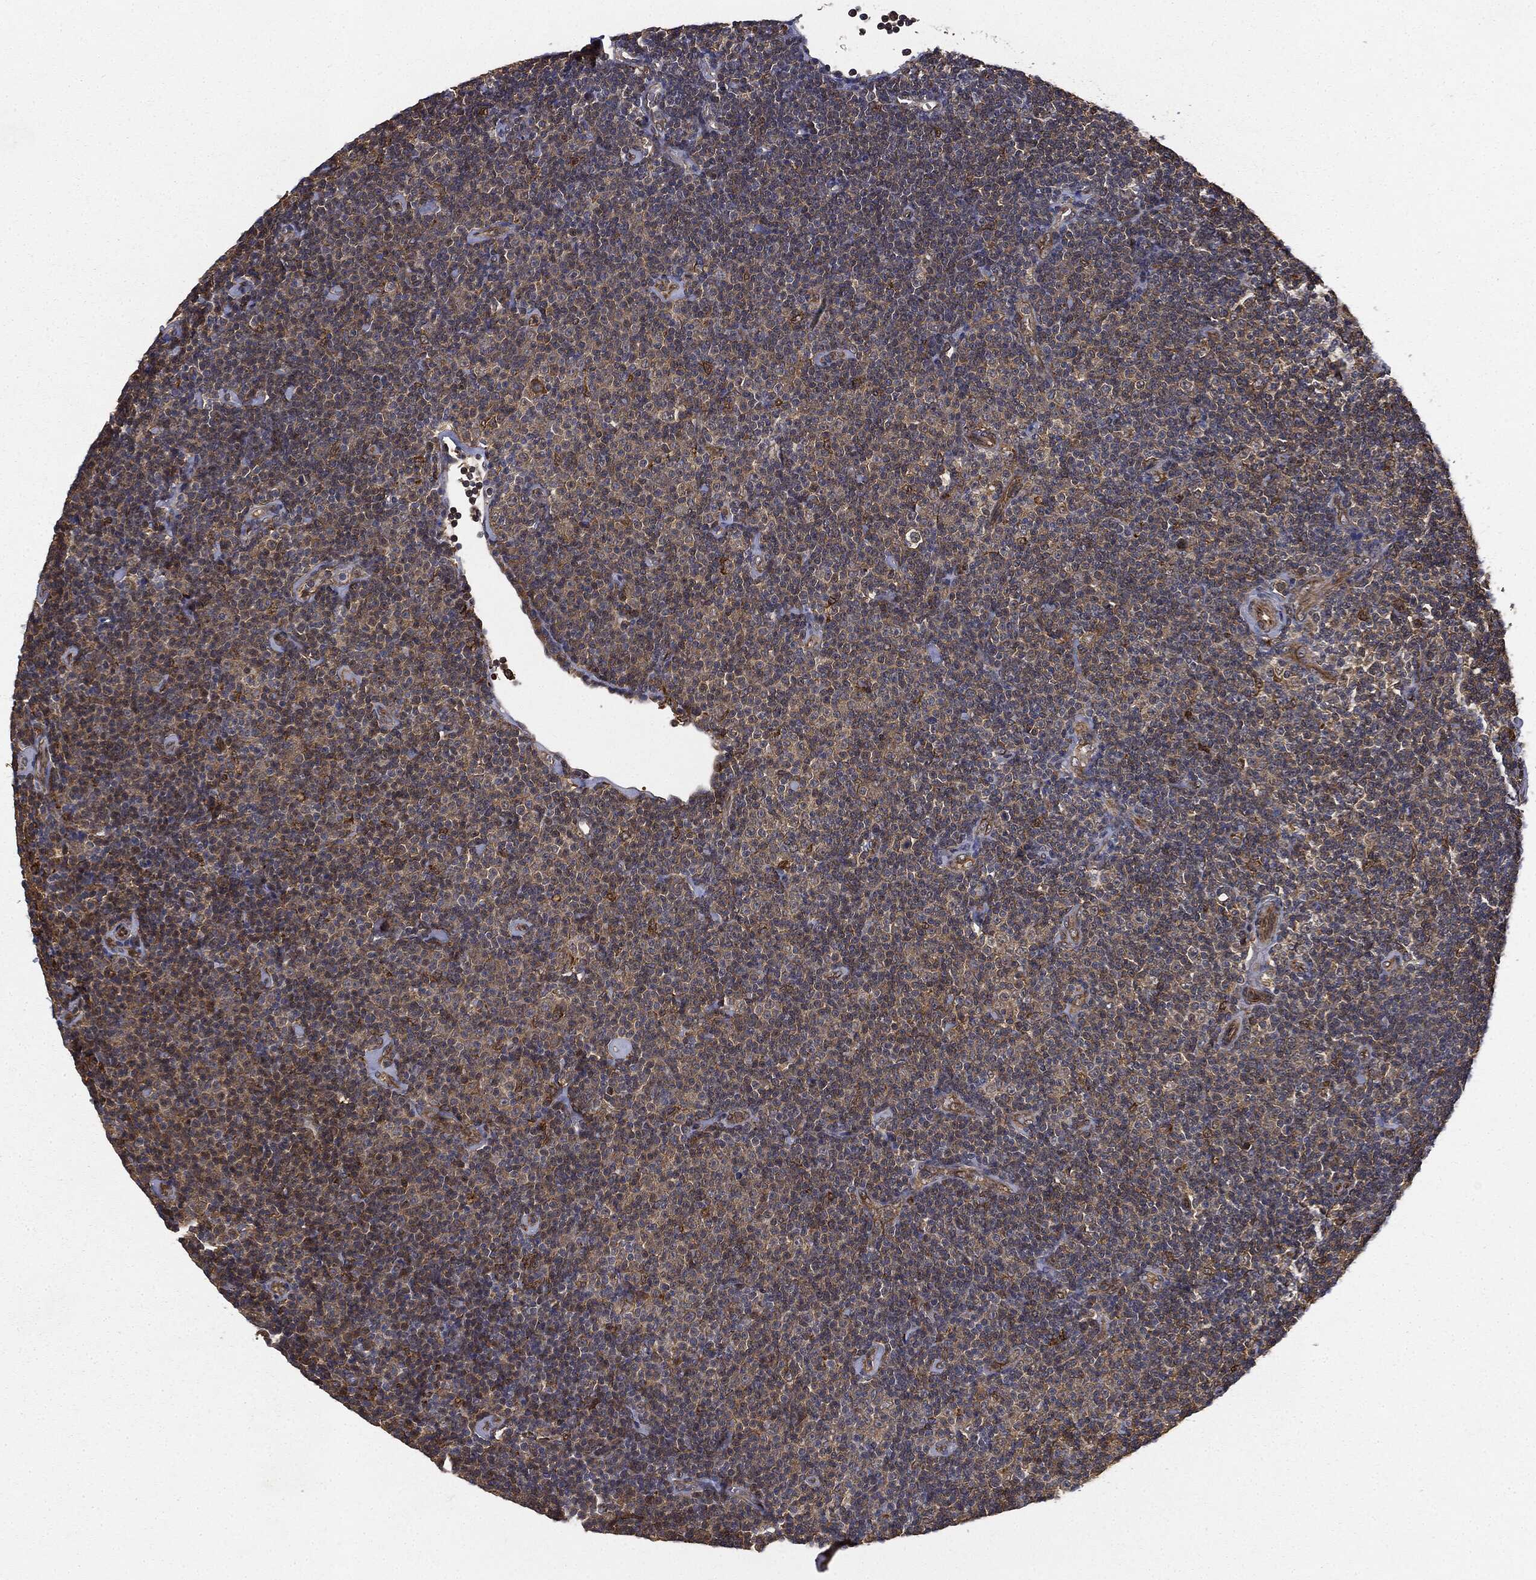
{"staining": {"intensity": "moderate", "quantity": "<25%", "location": "cytoplasmic/membranous"}, "tissue": "lymphoma", "cell_type": "Tumor cells", "image_type": "cancer", "snomed": [{"axis": "morphology", "description": "Malignant lymphoma, non-Hodgkin's type, Low grade"}, {"axis": "topography", "description": "Lymph node"}], "caption": "The immunohistochemical stain highlights moderate cytoplasmic/membranous expression in tumor cells of lymphoma tissue. (brown staining indicates protein expression, while blue staining denotes nuclei).", "gene": "MIER2", "patient": {"sex": "male", "age": 81}}